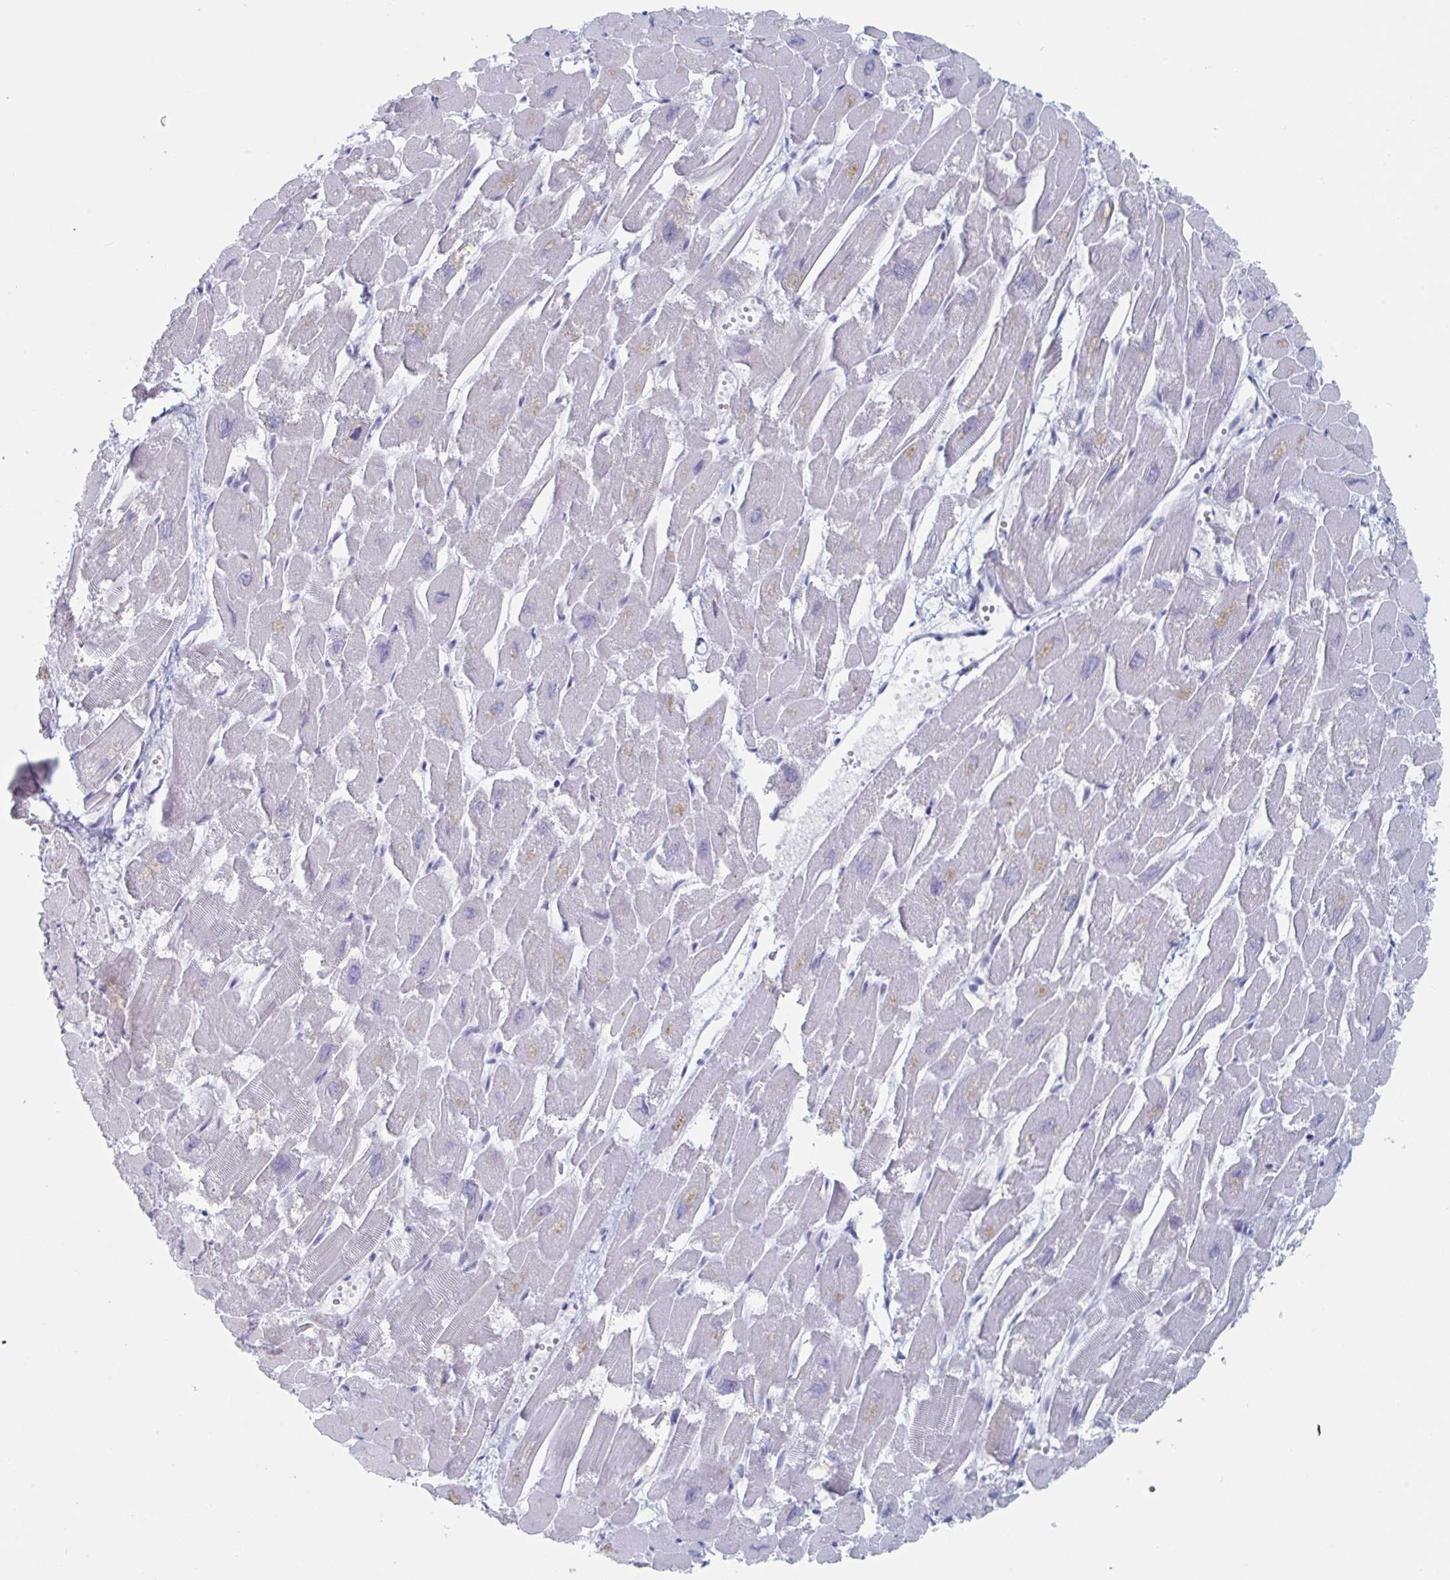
{"staining": {"intensity": "weak", "quantity": "<25%", "location": "cytoplasmic/membranous,nuclear"}, "tissue": "heart muscle", "cell_type": "Cardiomyocytes", "image_type": "normal", "snomed": [{"axis": "morphology", "description": "Normal tissue, NOS"}, {"axis": "topography", "description": "Heart"}], "caption": "This is an immunohistochemistry micrograph of benign heart muscle. There is no staining in cardiomyocytes.", "gene": "NR1H2", "patient": {"sex": "male", "age": 54}}